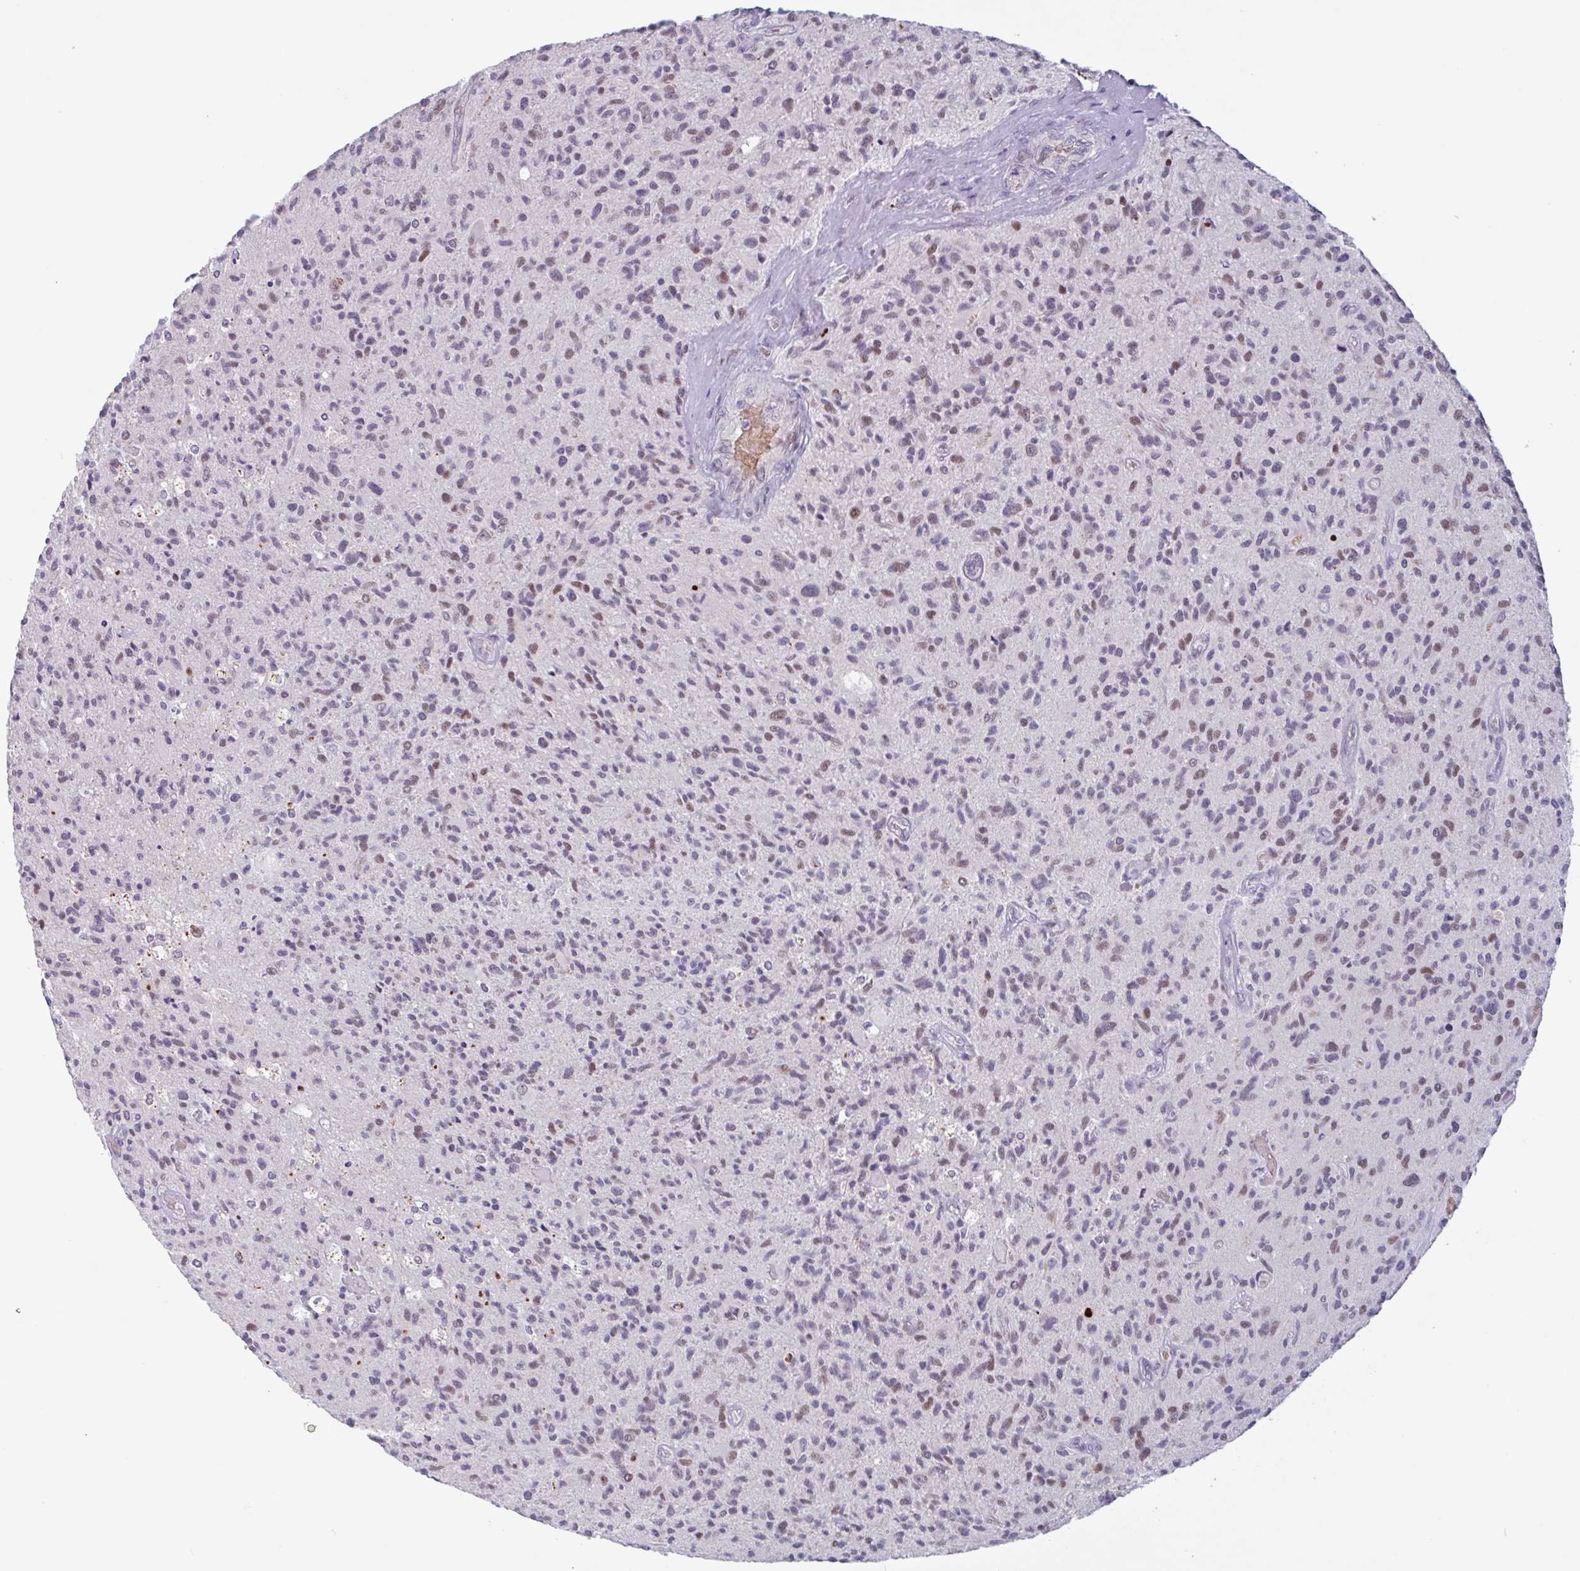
{"staining": {"intensity": "weak", "quantity": "25%-75%", "location": "nuclear"}, "tissue": "glioma", "cell_type": "Tumor cells", "image_type": "cancer", "snomed": [{"axis": "morphology", "description": "Glioma, malignant, High grade"}, {"axis": "topography", "description": "Brain"}], "caption": "Approximately 25%-75% of tumor cells in human malignant glioma (high-grade) display weak nuclear protein staining as visualized by brown immunohistochemical staining.", "gene": "RHAG", "patient": {"sex": "female", "age": 70}}